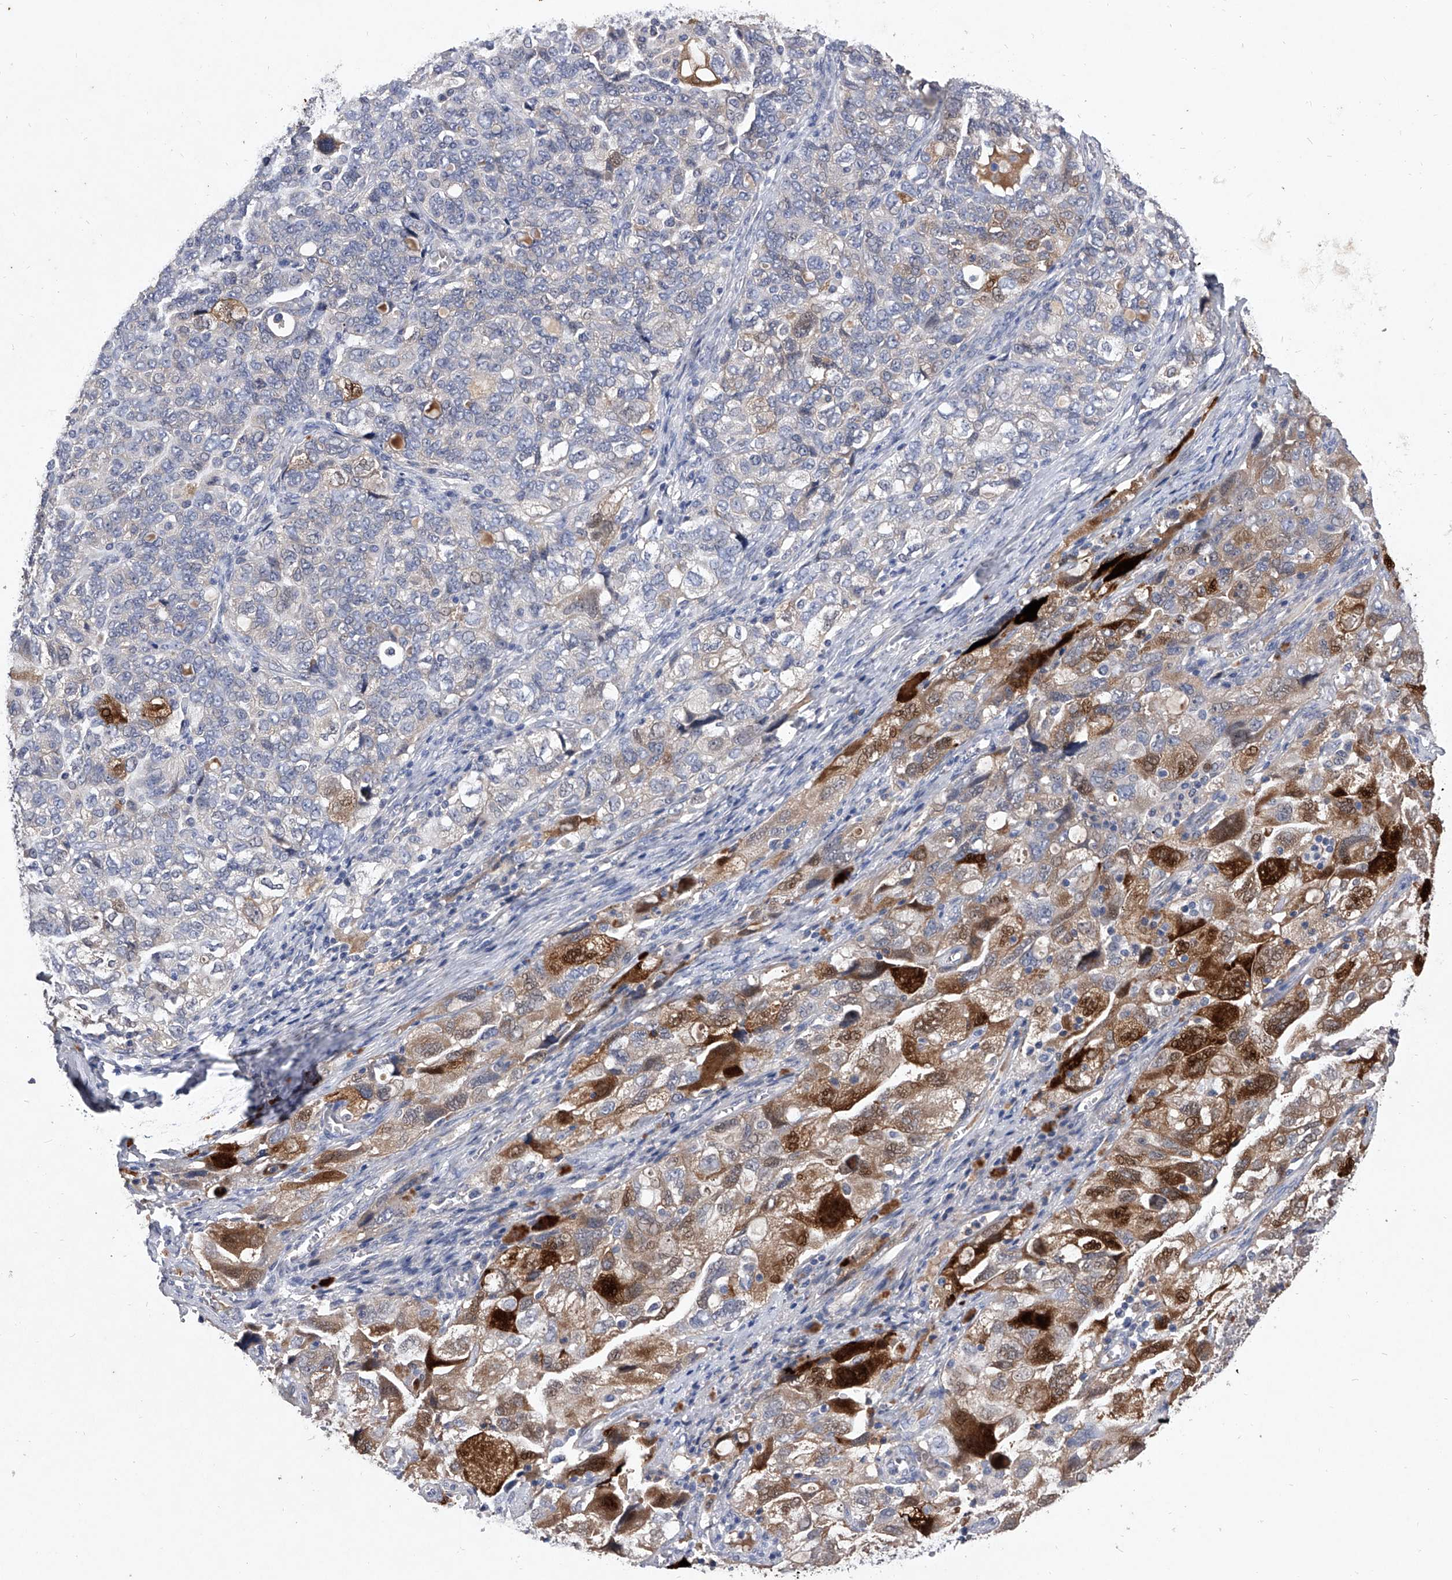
{"staining": {"intensity": "strong", "quantity": "<25%", "location": "cytoplasmic/membranous,nuclear"}, "tissue": "ovarian cancer", "cell_type": "Tumor cells", "image_type": "cancer", "snomed": [{"axis": "morphology", "description": "Carcinoma, NOS"}, {"axis": "morphology", "description": "Cystadenocarcinoma, serous, NOS"}, {"axis": "topography", "description": "Ovary"}], "caption": "A photomicrograph of ovarian serous cystadenocarcinoma stained for a protein shows strong cytoplasmic/membranous and nuclear brown staining in tumor cells. Immunohistochemistry (ihc) stains the protein in brown and the nuclei are stained blue.", "gene": "C5", "patient": {"sex": "female", "age": 69}}